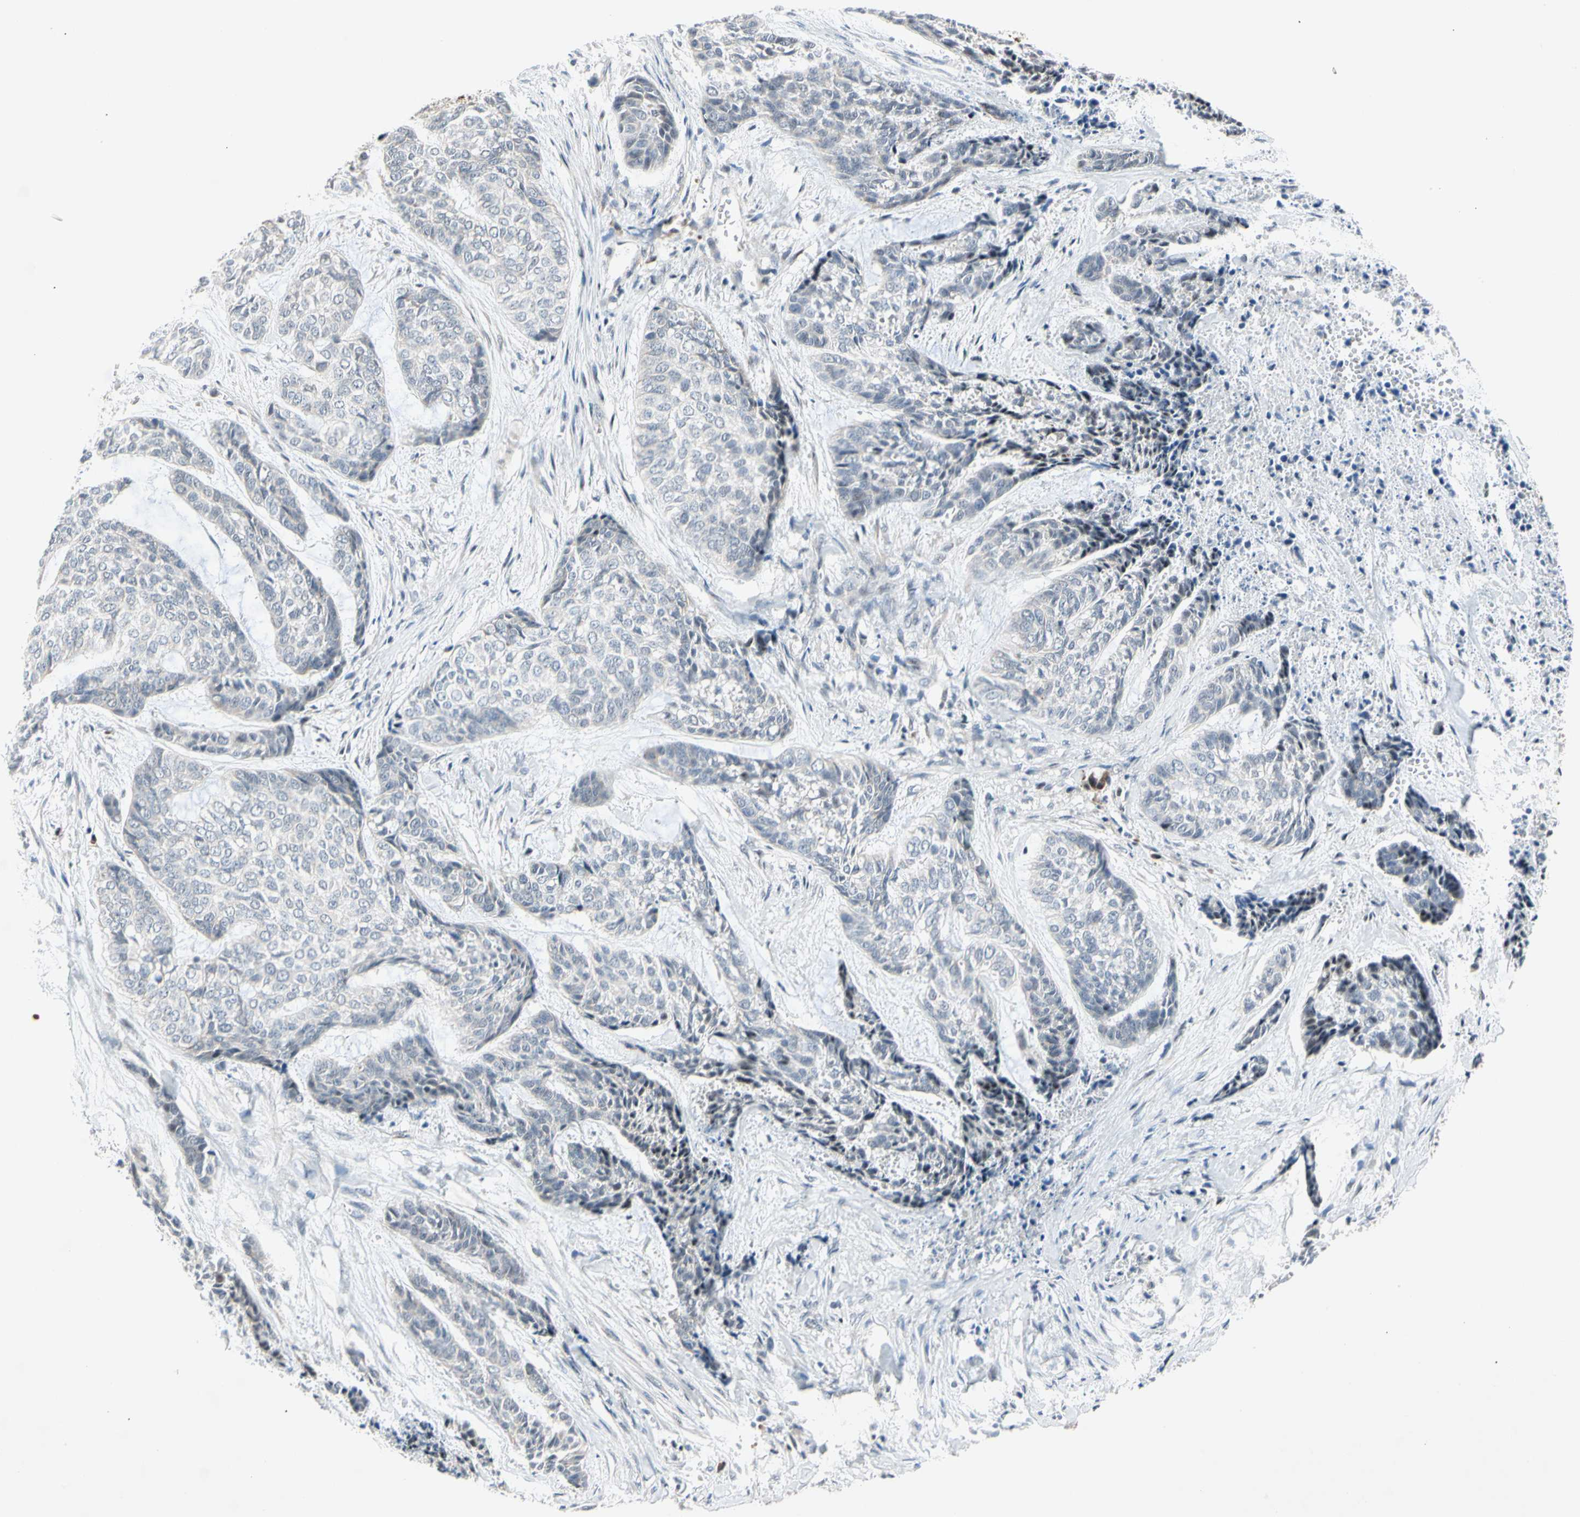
{"staining": {"intensity": "negative", "quantity": "none", "location": "none"}, "tissue": "skin cancer", "cell_type": "Tumor cells", "image_type": "cancer", "snomed": [{"axis": "morphology", "description": "Basal cell carcinoma"}, {"axis": "topography", "description": "Skin"}], "caption": "Immunohistochemistry of human skin cancer displays no staining in tumor cells.", "gene": "MARK1", "patient": {"sex": "female", "age": 64}}